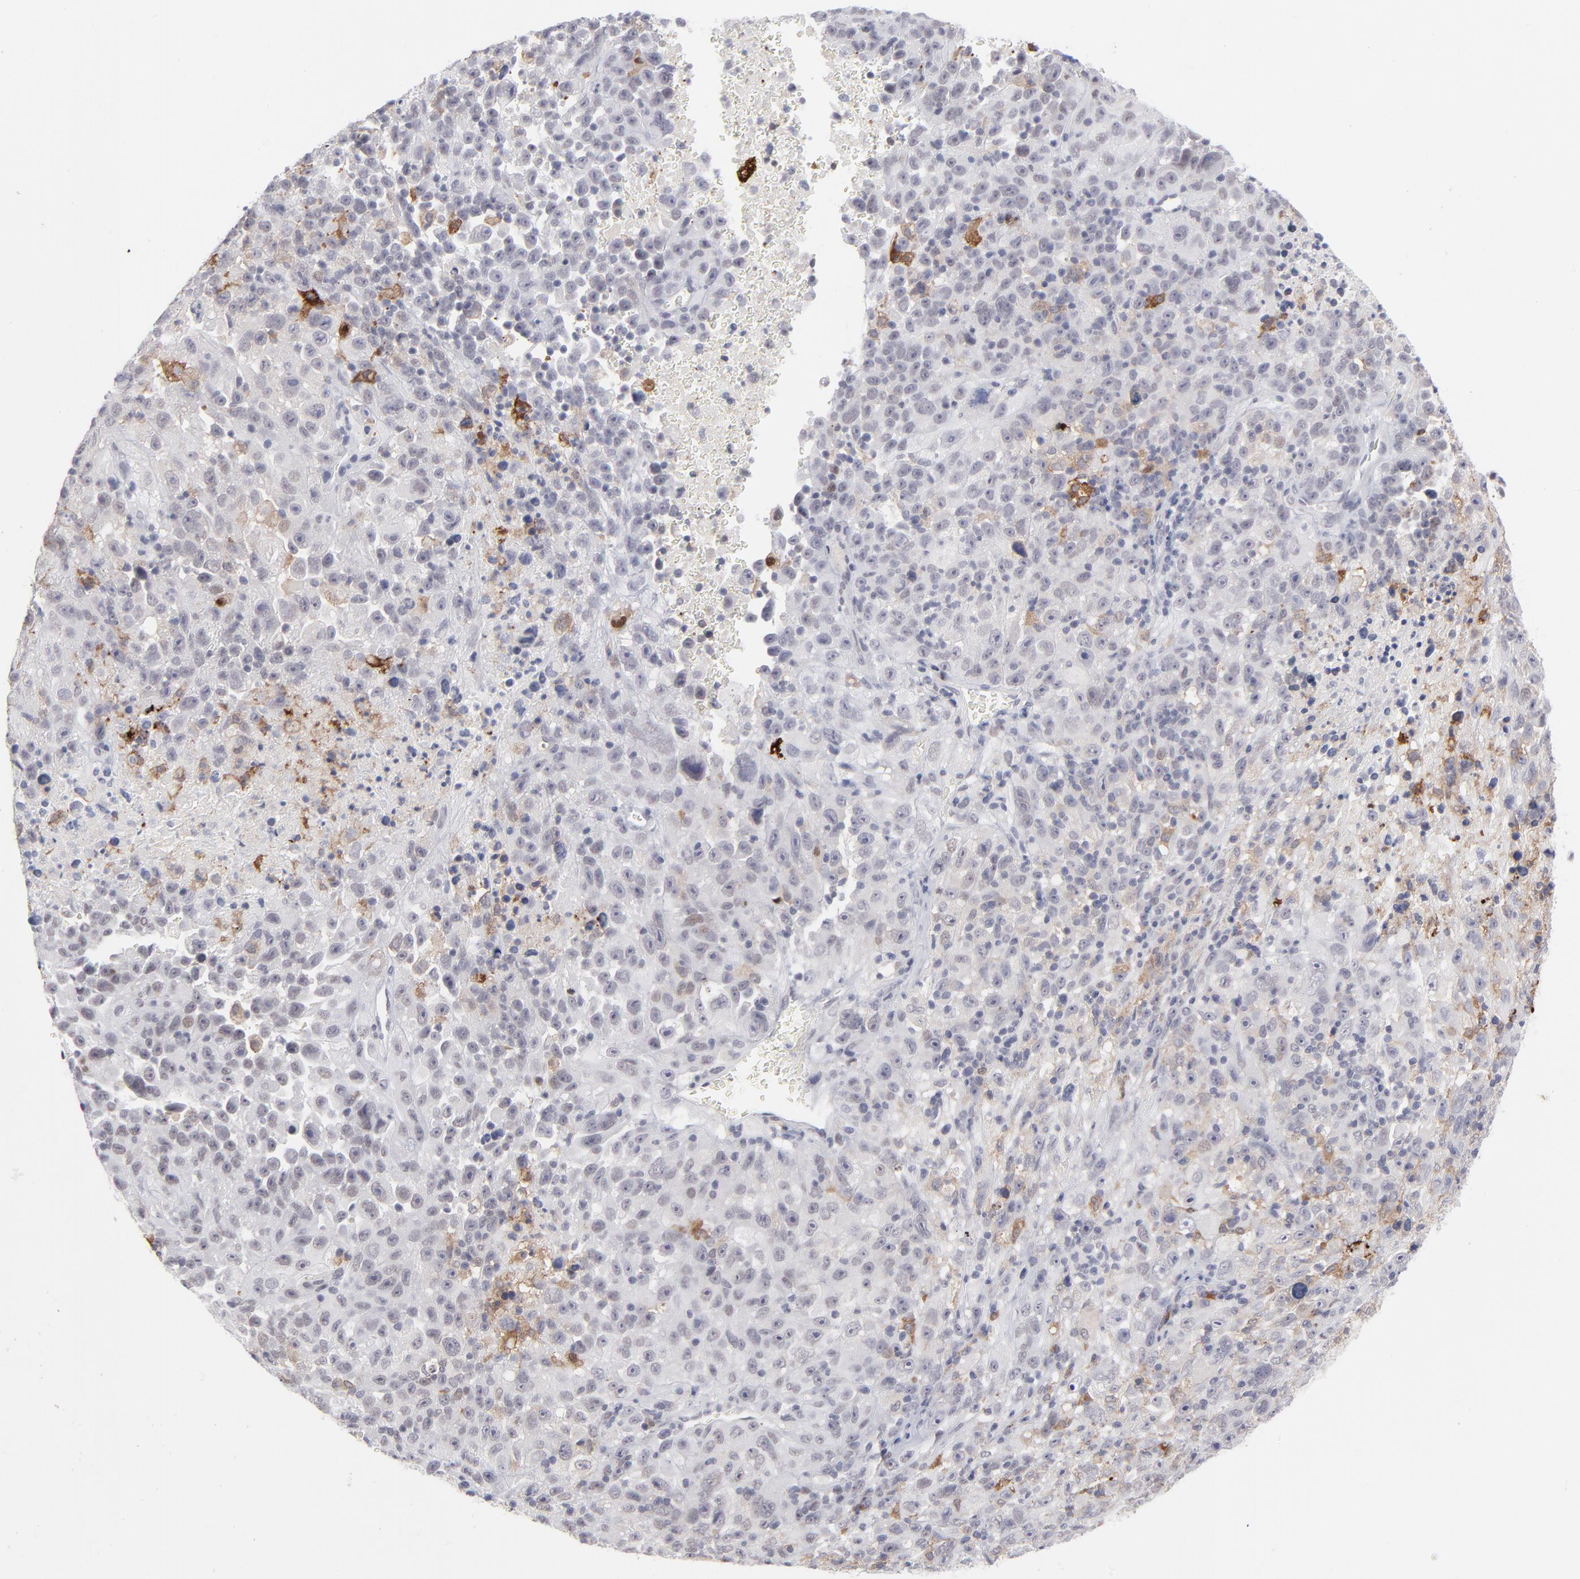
{"staining": {"intensity": "negative", "quantity": "none", "location": "none"}, "tissue": "melanoma", "cell_type": "Tumor cells", "image_type": "cancer", "snomed": [{"axis": "morphology", "description": "Malignant melanoma, Metastatic site"}, {"axis": "topography", "description": "Cerebral cortex"}], "caption": "This is a histopathology image of IHC staining of malignant melanoma (metastatic site), which shows no staining in tumor cells.", "gene": "CCR2", "patient": {"sex": "female", "age": 52}}